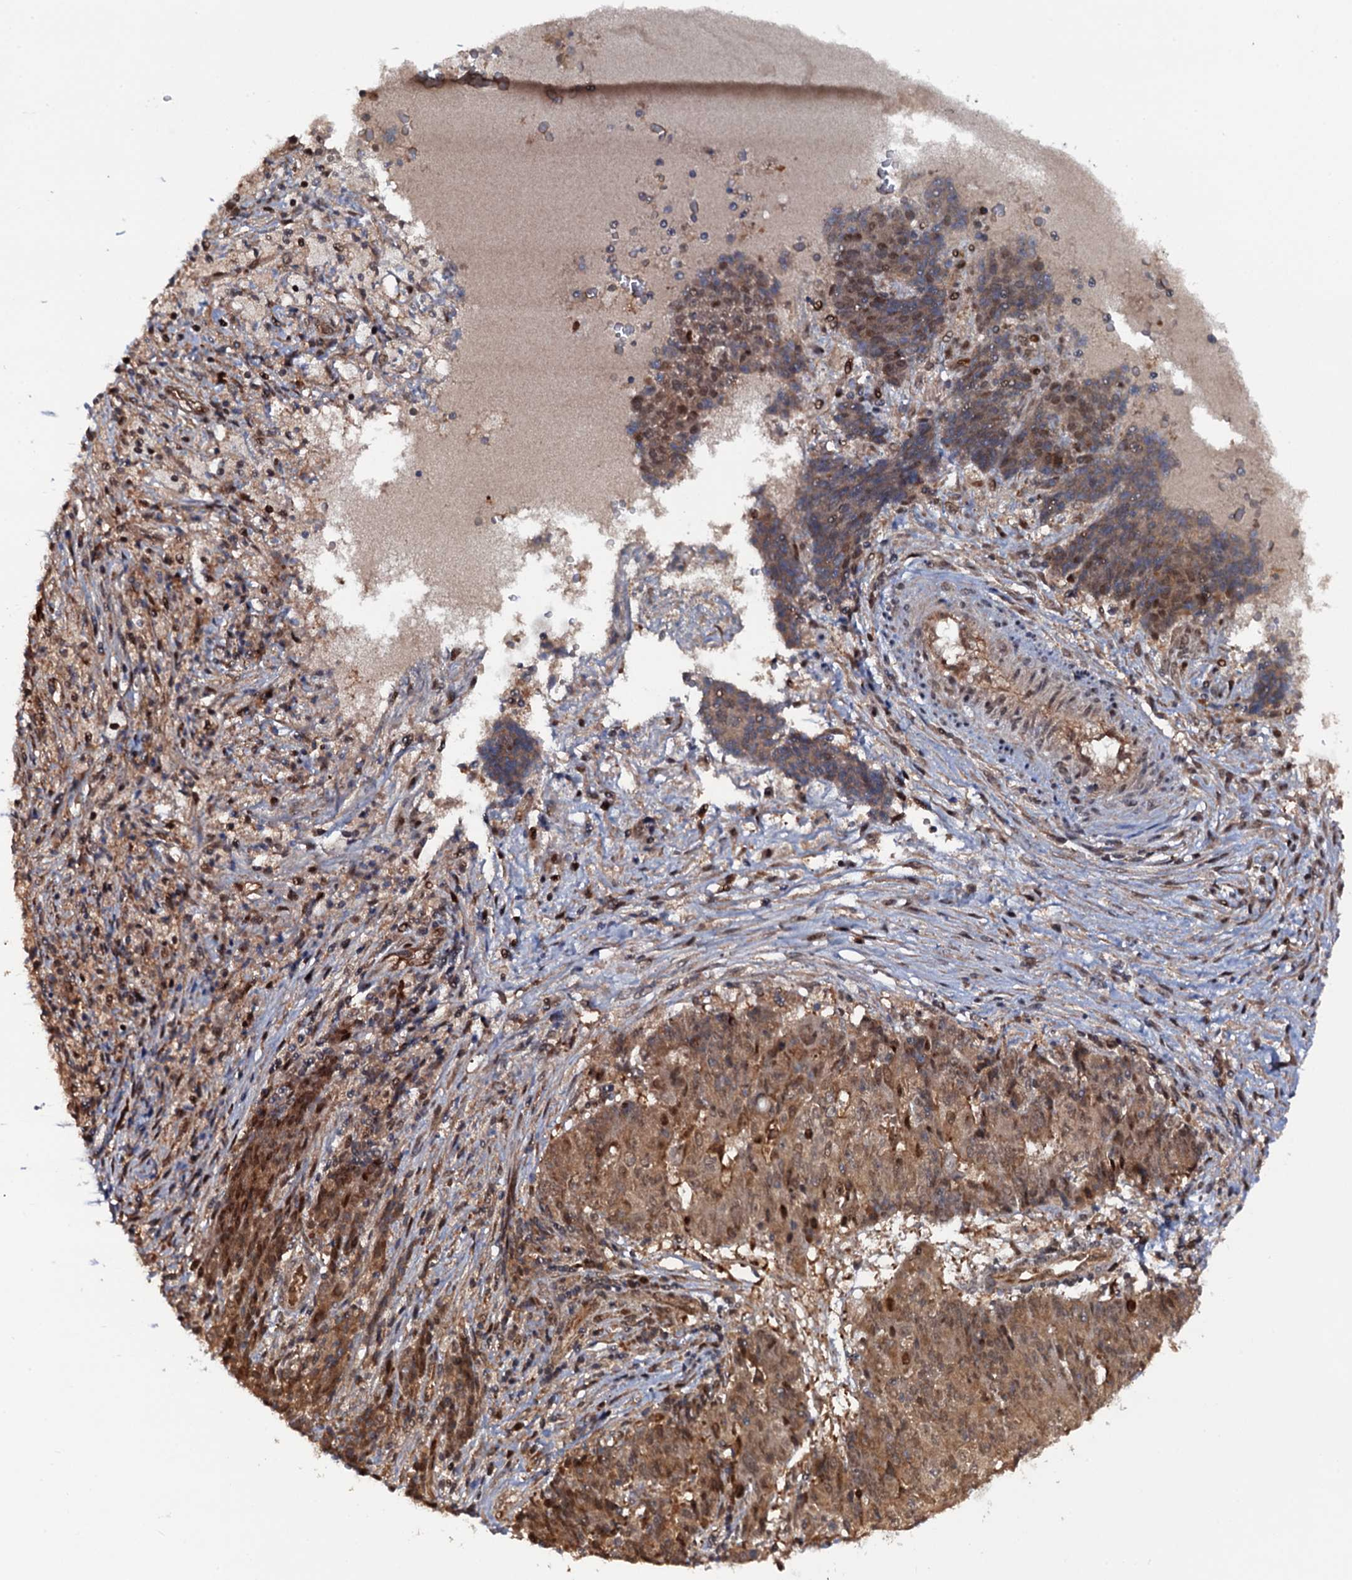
{"staining": {"intensity": "moderate", "quantity": ">75%", "location": "cytoplasmic/membranous,nuclear"}, "tissue": "ovarian cancer", "cell_type": "Tumor cells", "image_type": "cancer", "snomed": [{"axis": "morphology", "description": "Carcinoma, endometroid"}, {"axis": "topography", "description": "Ovary"}], "caption": "Tumor cells exhibit medium levels of moderate cytoplasmic/membranous and nuclear positivity in approximately >75% of cells in human ovarian endometroid carcinoma.", "gene": "CDC23", "patient": {"sex": "female", "age": 42}}